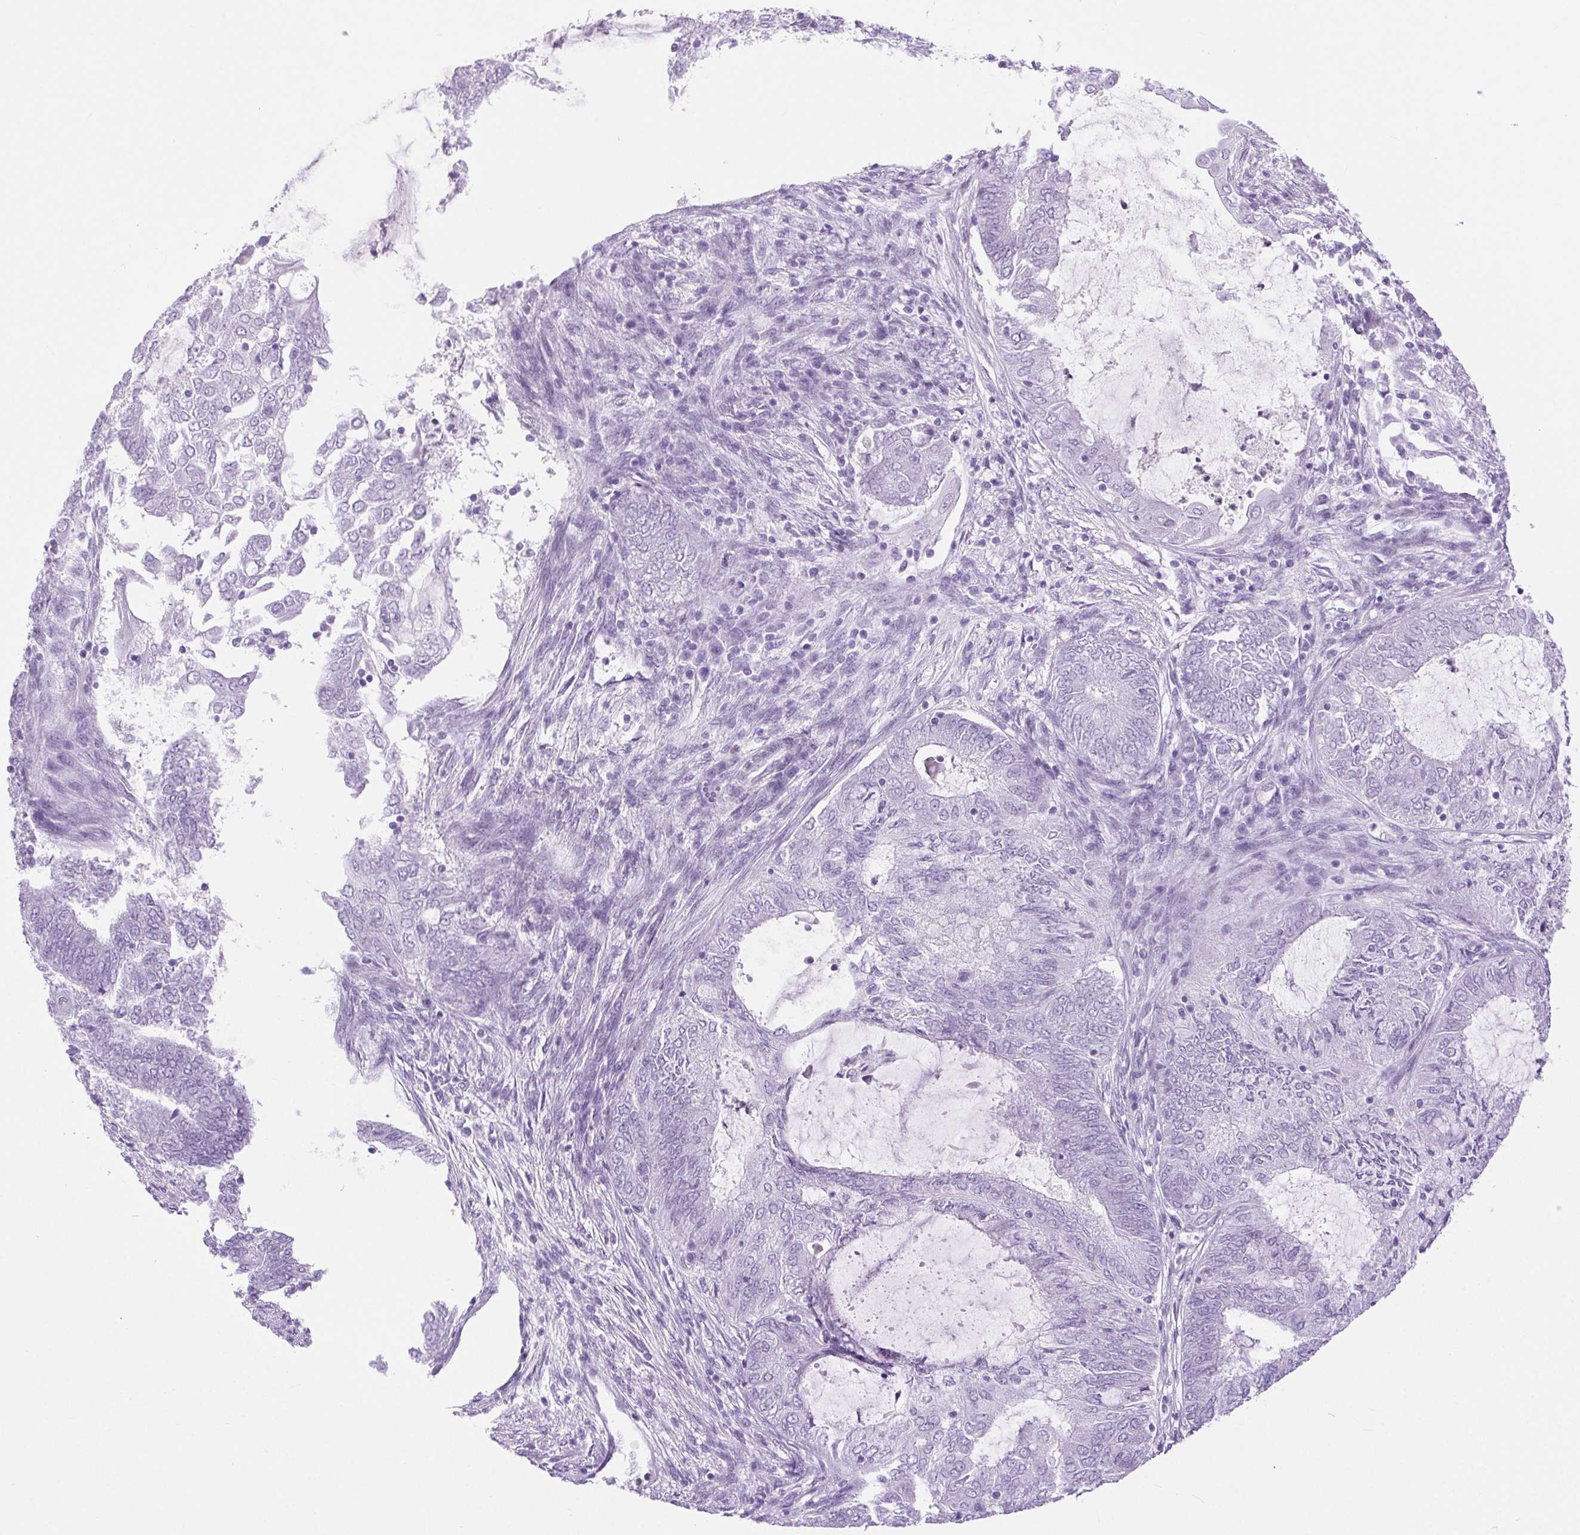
{"staining": {"intensity": "negative", "quantity": "none", "location": "none"}, "tissue": "endometrial cancer", "cell_type": "Tumor cells", "image_type": "cancer", "snomed": [{"axis": "morphology", "description": "Adenocarcinoma, NOS"}, {"axis": "topography", "description": "Endometrium"}], "caption": "A photomicrograph of human endometrial adenocarcinoma is negative for staining in tumor cells.", "gene": "SHCBP1L", "patient": {"sex": "female", "age": 62}}